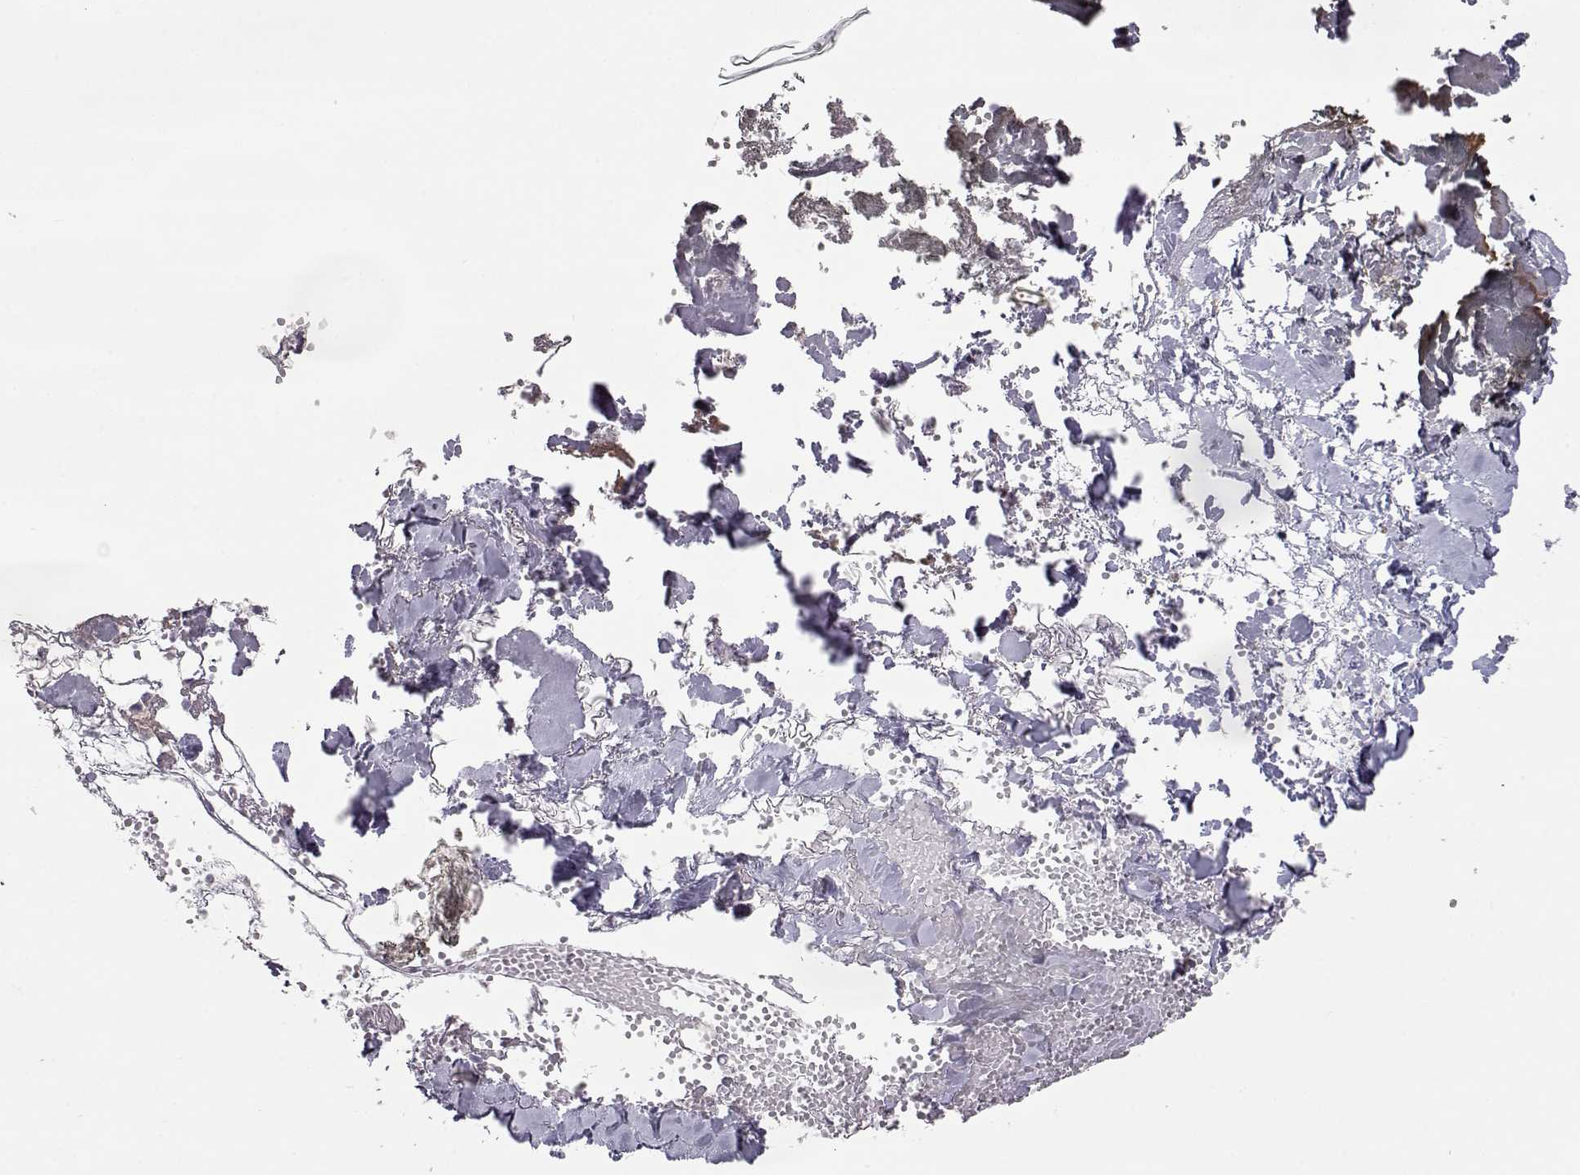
{"staining": {"intensity": "negative", "quantity": "none", "location": "none"}, "tissue": "skin", "cell_type": "Fibroblasts", "image_type": "normal", "snomed": [{"axis": "morphology", "description": "Normal tissue, NOS"}, {"axis": "topography", "description": "Skin"}], "caption": "Immunohistochemistry micrograph of normal skin stained for a protein (brown), which demonstrates no staining in fibroblasts.", "gene": "NPVF", "patient": {"sex": "female", "age": 34}}